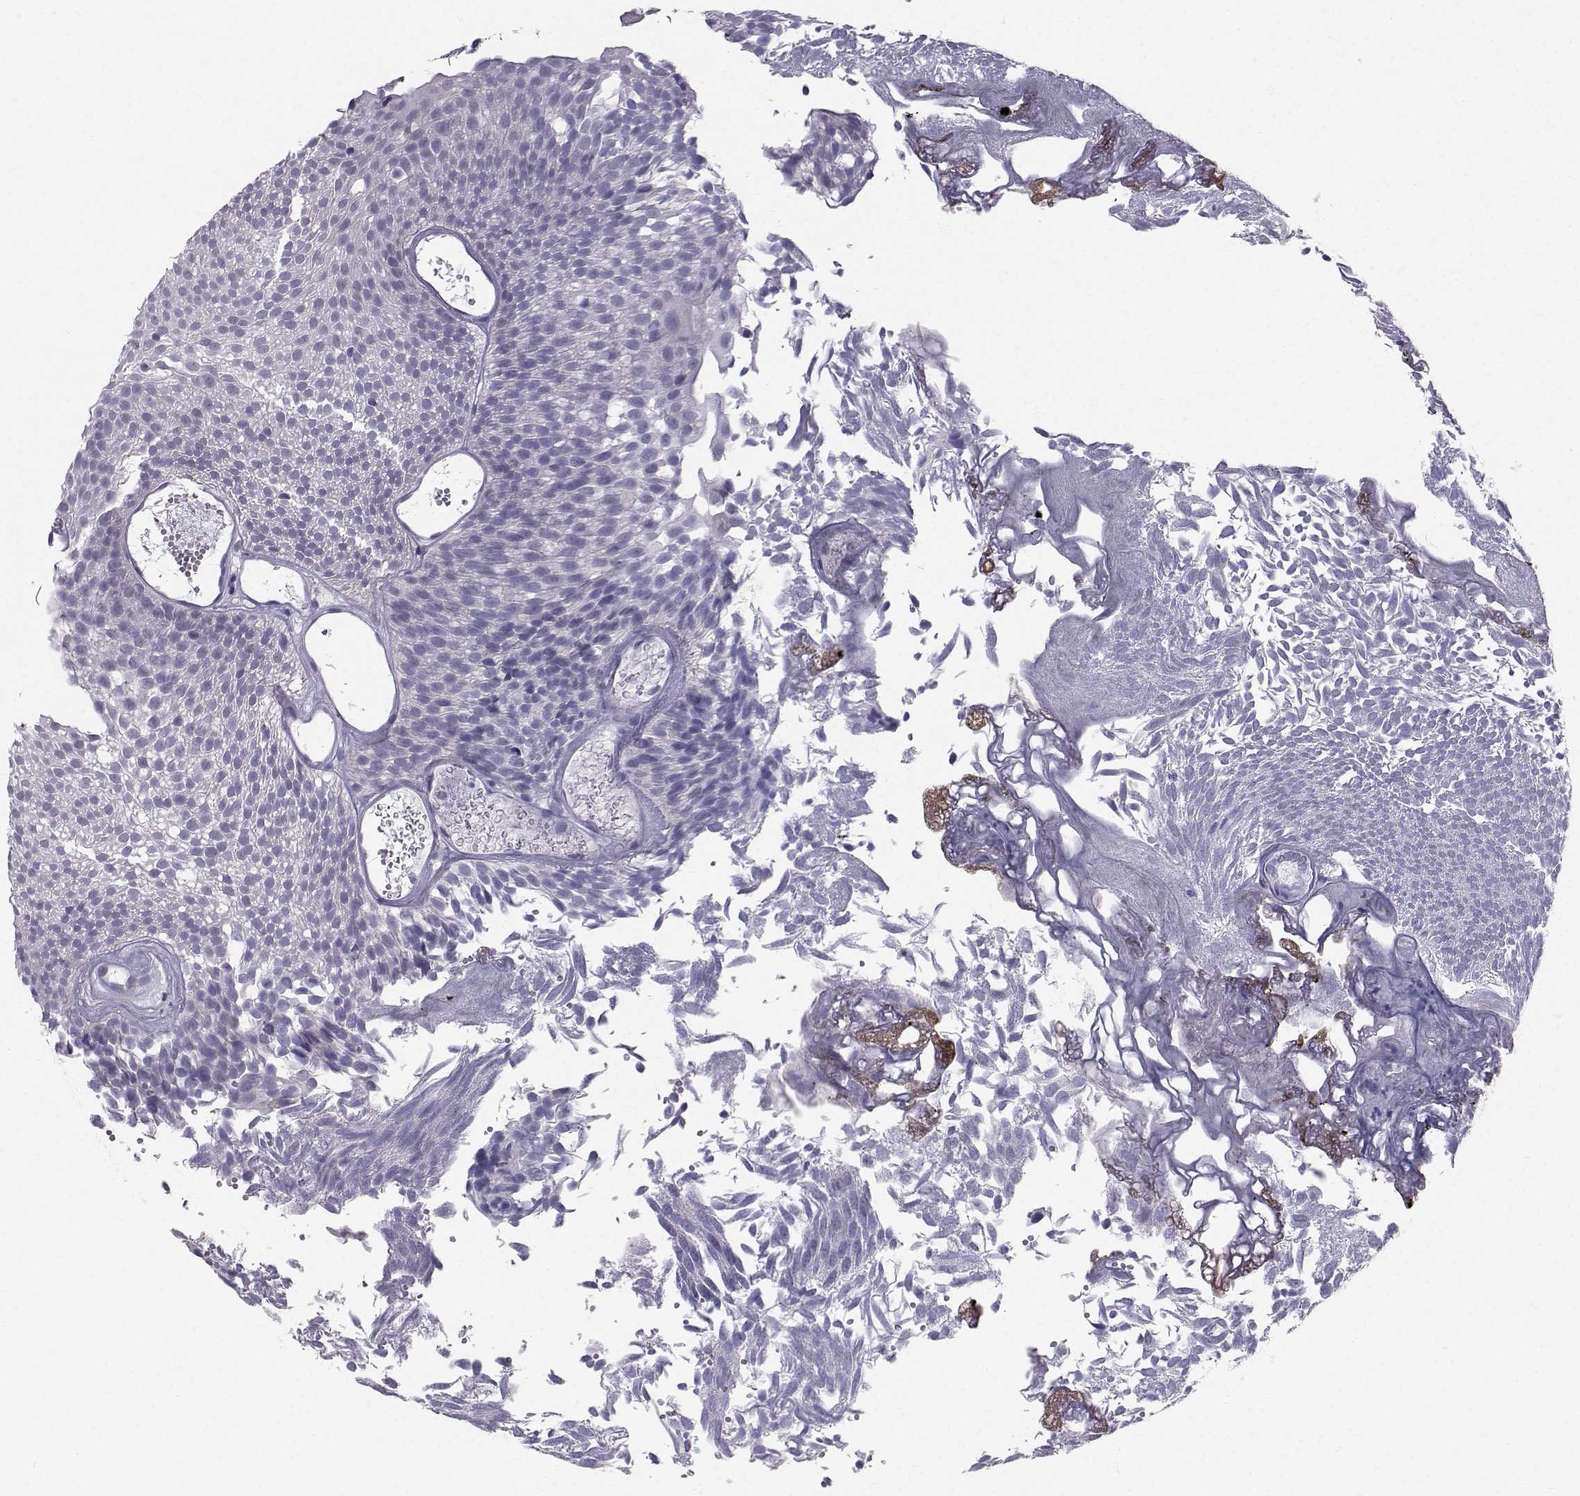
{"staining": {"intensity": "negative", "quantity": "none", "location": "none"}, "tissue": "urothelial cancer", "cell_type": "Tumor cells", "image_type": "cancer", "snomed": [{"axis": "morphology", "description": "Urothelial carcinoma, Low grade"}, {"axis": "topography", "description": "Urinary bladder"}], "caption": "The photomicrograph shows no significant expression in tumor cells of urothelial cancer.", "gene": "SPDYE4", "patient": {"sex": "male", "age": 52}}